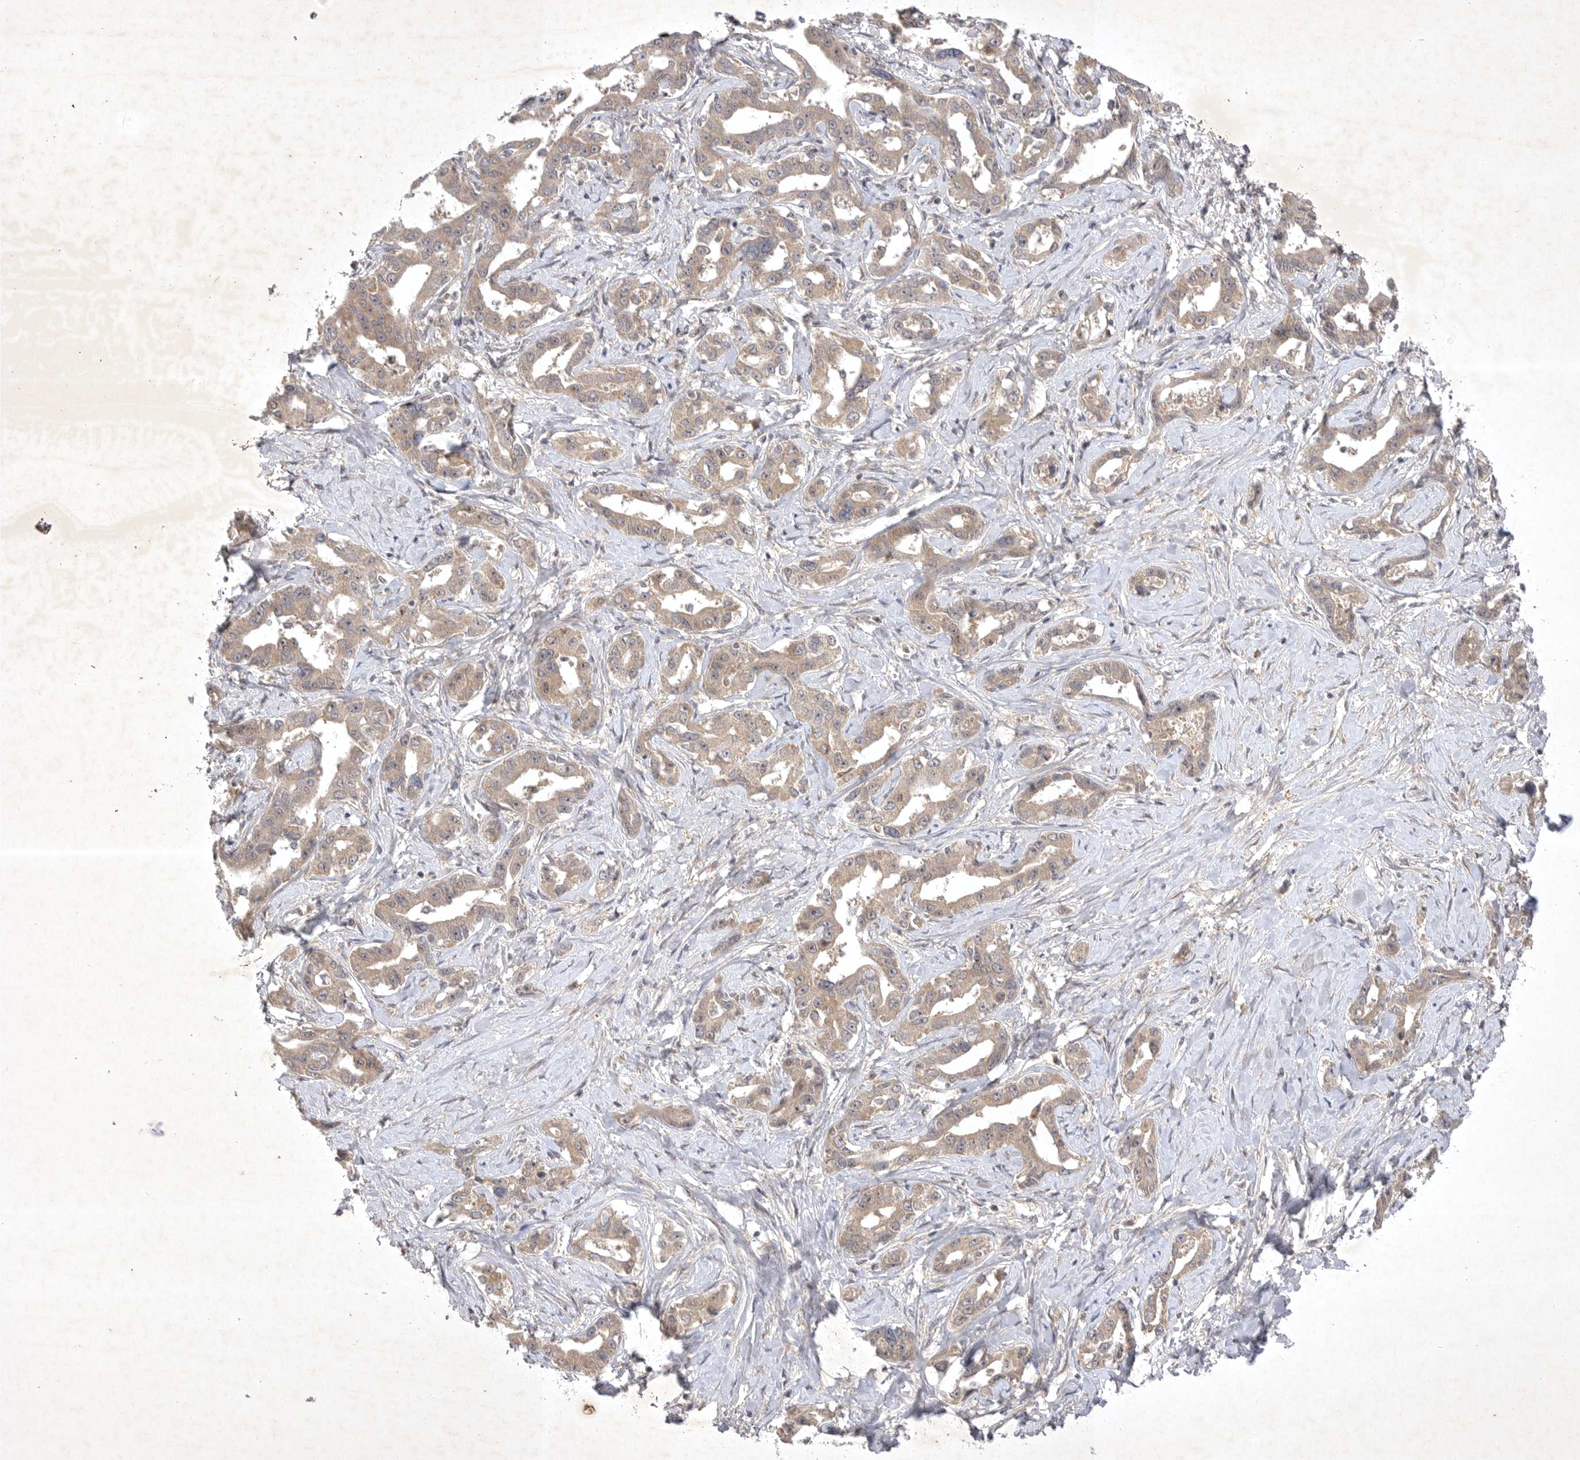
{"staining": {"intensity": "weak", "quantity": ">75%", "location": "cytoplasmic/membranous"}, "tissue": "liver cancer", "cell_type": "Tumor cells", "image_type": "cancer", "snomed": [{"axis": "morphology", "description": "Cholangiocarcinoma"}, {"axis": "topography", "description": "Liver"}], "caption": "Human liver cancer (cholangiocarcinoma) stained with a brown dye reveals weak cytoplasmic/membranous positive expression in about >75% of tumor cells.", "gene": "PTPDC1", "patient": {"sex": "male", "age": 59}}